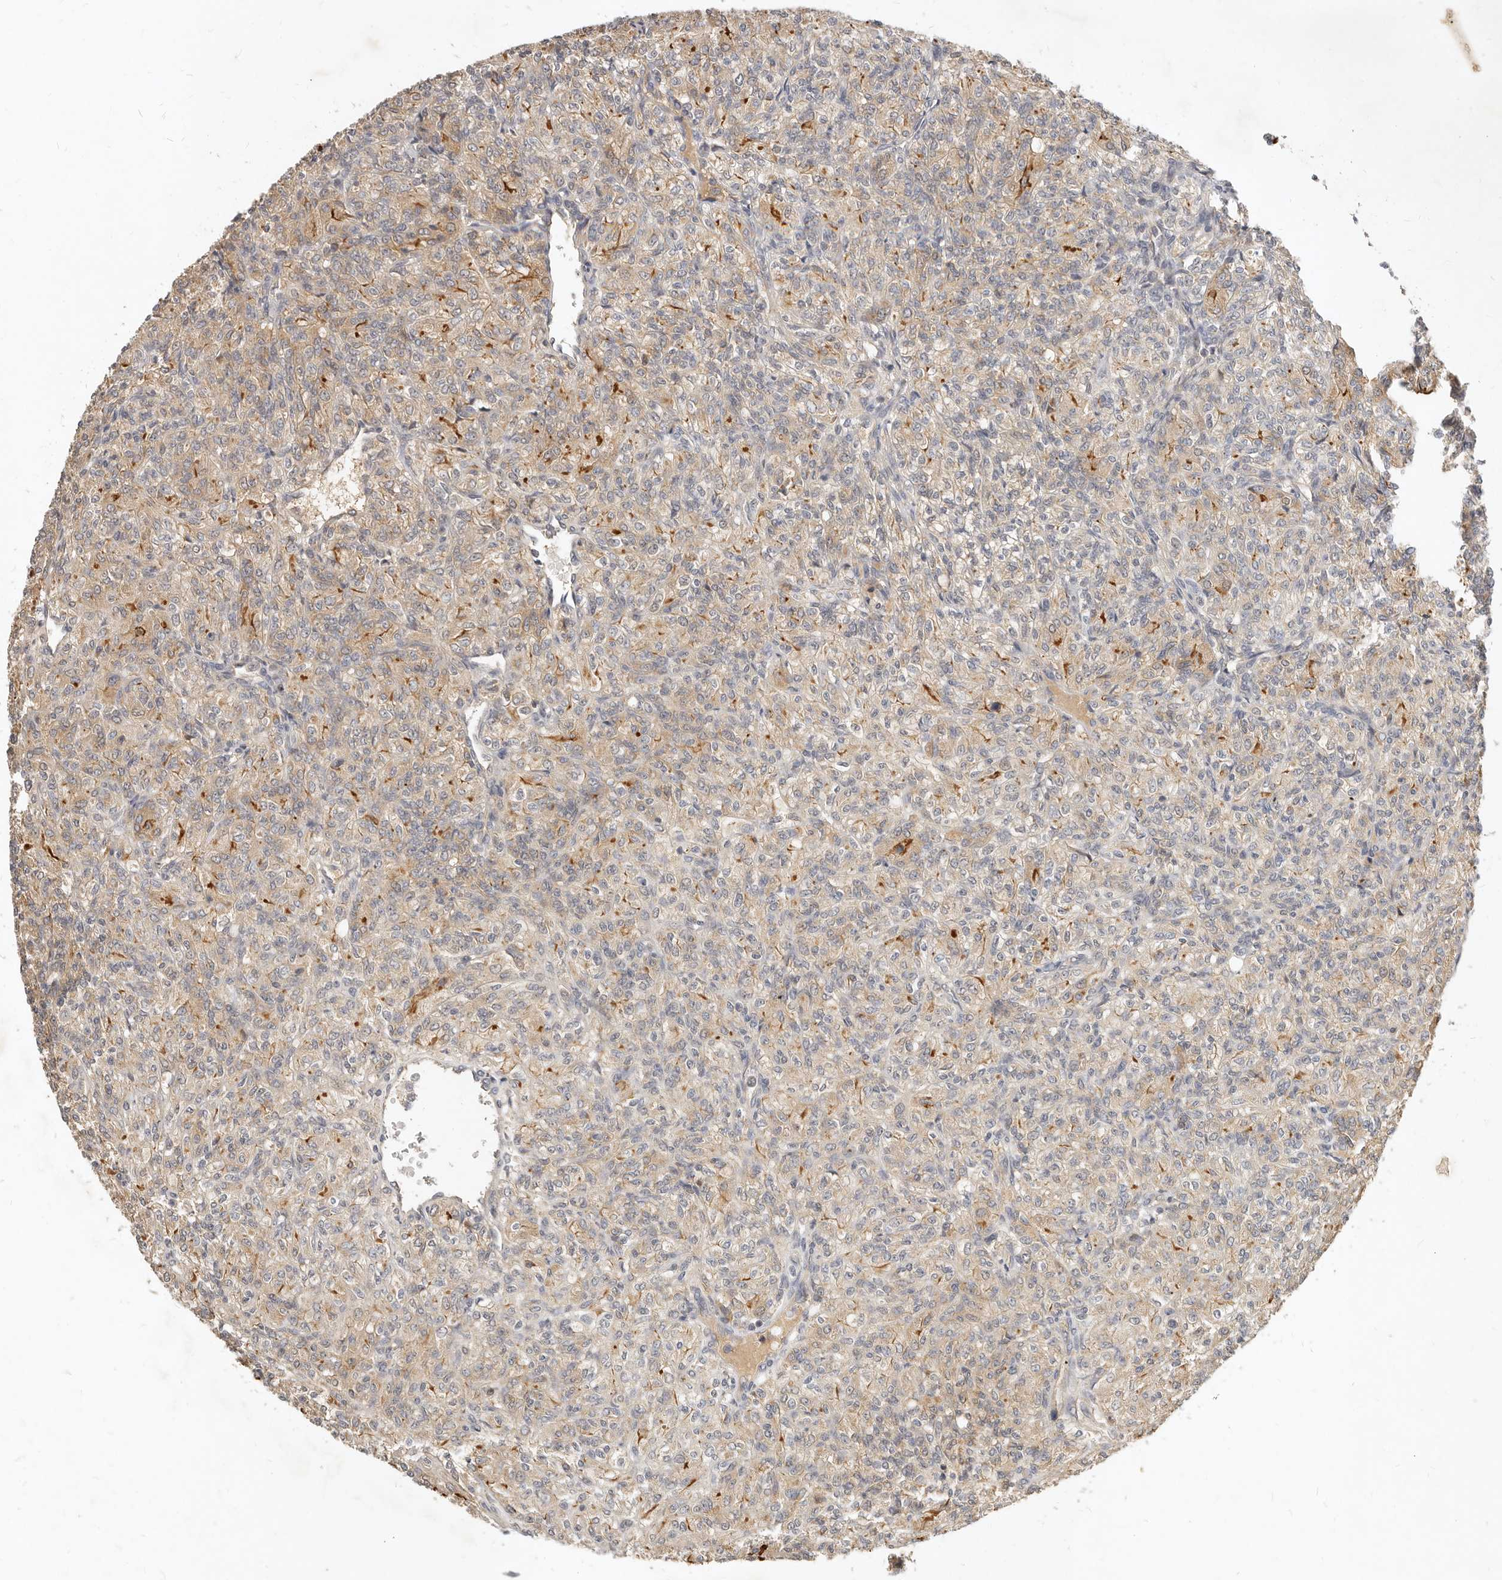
{"staining": {"intensity": "moderate", "quantity": "<25%", "location": "cytoplasmic/membranous"}, "tissue": "renal cancer", "cell_type": "Tumor cells", "image_type": "cancer", "snomed": [{"axis": "morphology", "description": "Adenocarcinoma, NOS"}, {"axis": "topography", "description": "Kidney"}], "caption": "IHC (DAB (3,3'-diaminobenzidine)) staining of human renal cancer demonstrates moderate cytoplasmic/membranous protein positivity in about <25% of tumor cells.", "gene": "MICALL2", "patient": {"sex": "male", "age": 77}}